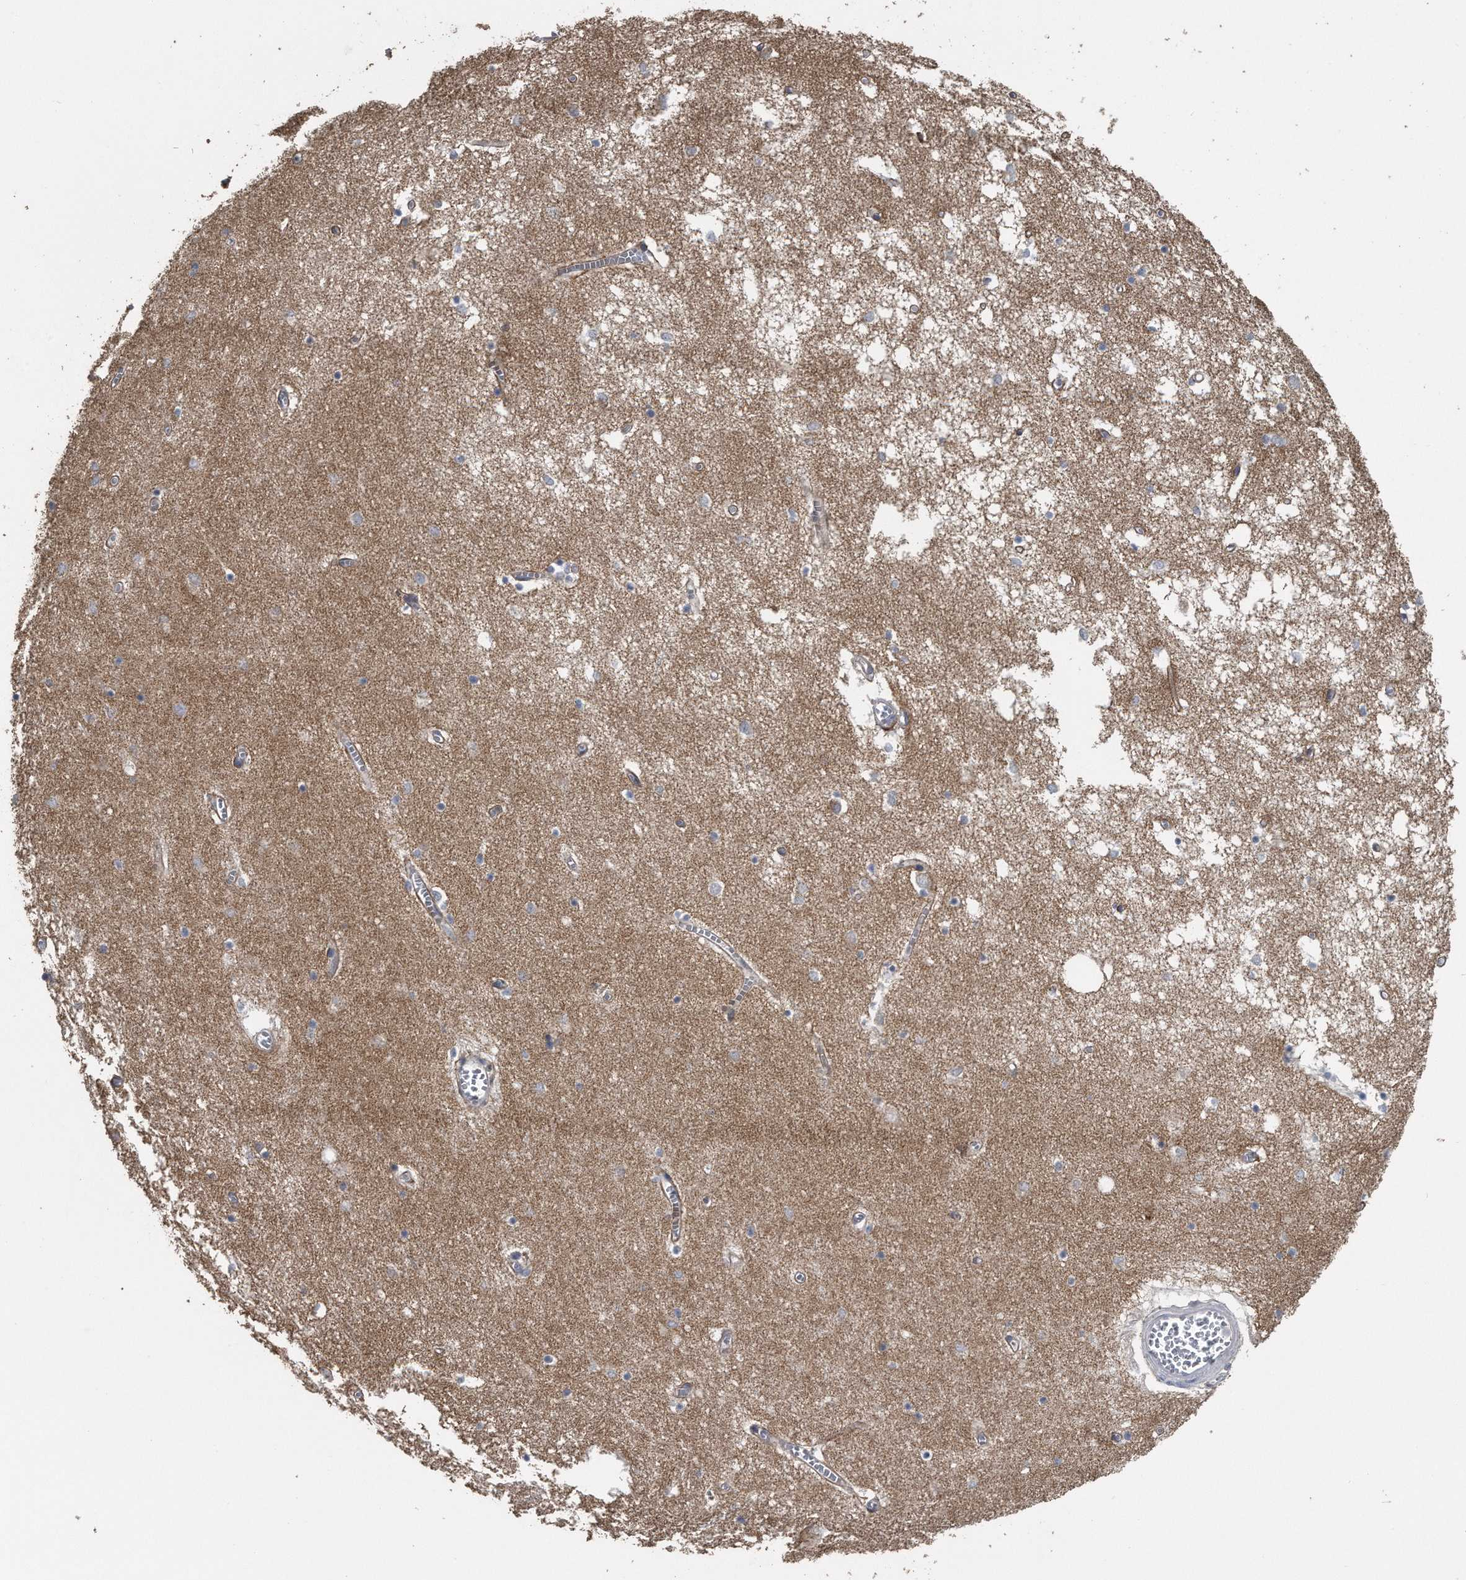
{"staining": {"intensity": "weak", "quantity": "<25%", "location": "cytoplasmic/membranous"}, "tissue": "hippocampus", "cell_type": "Glial cells", "image_type": "normal", "snomed": [{"axis": "morphology", "description": "Normal tissue, NOS"}, {"axis": "topography", "description": "Hippocampus"}], "caption": "Glial cells show no significant protein staining in normal hippocampus.", "gene": "PCLO", "patient": {"sex": "male", "age": 70}}